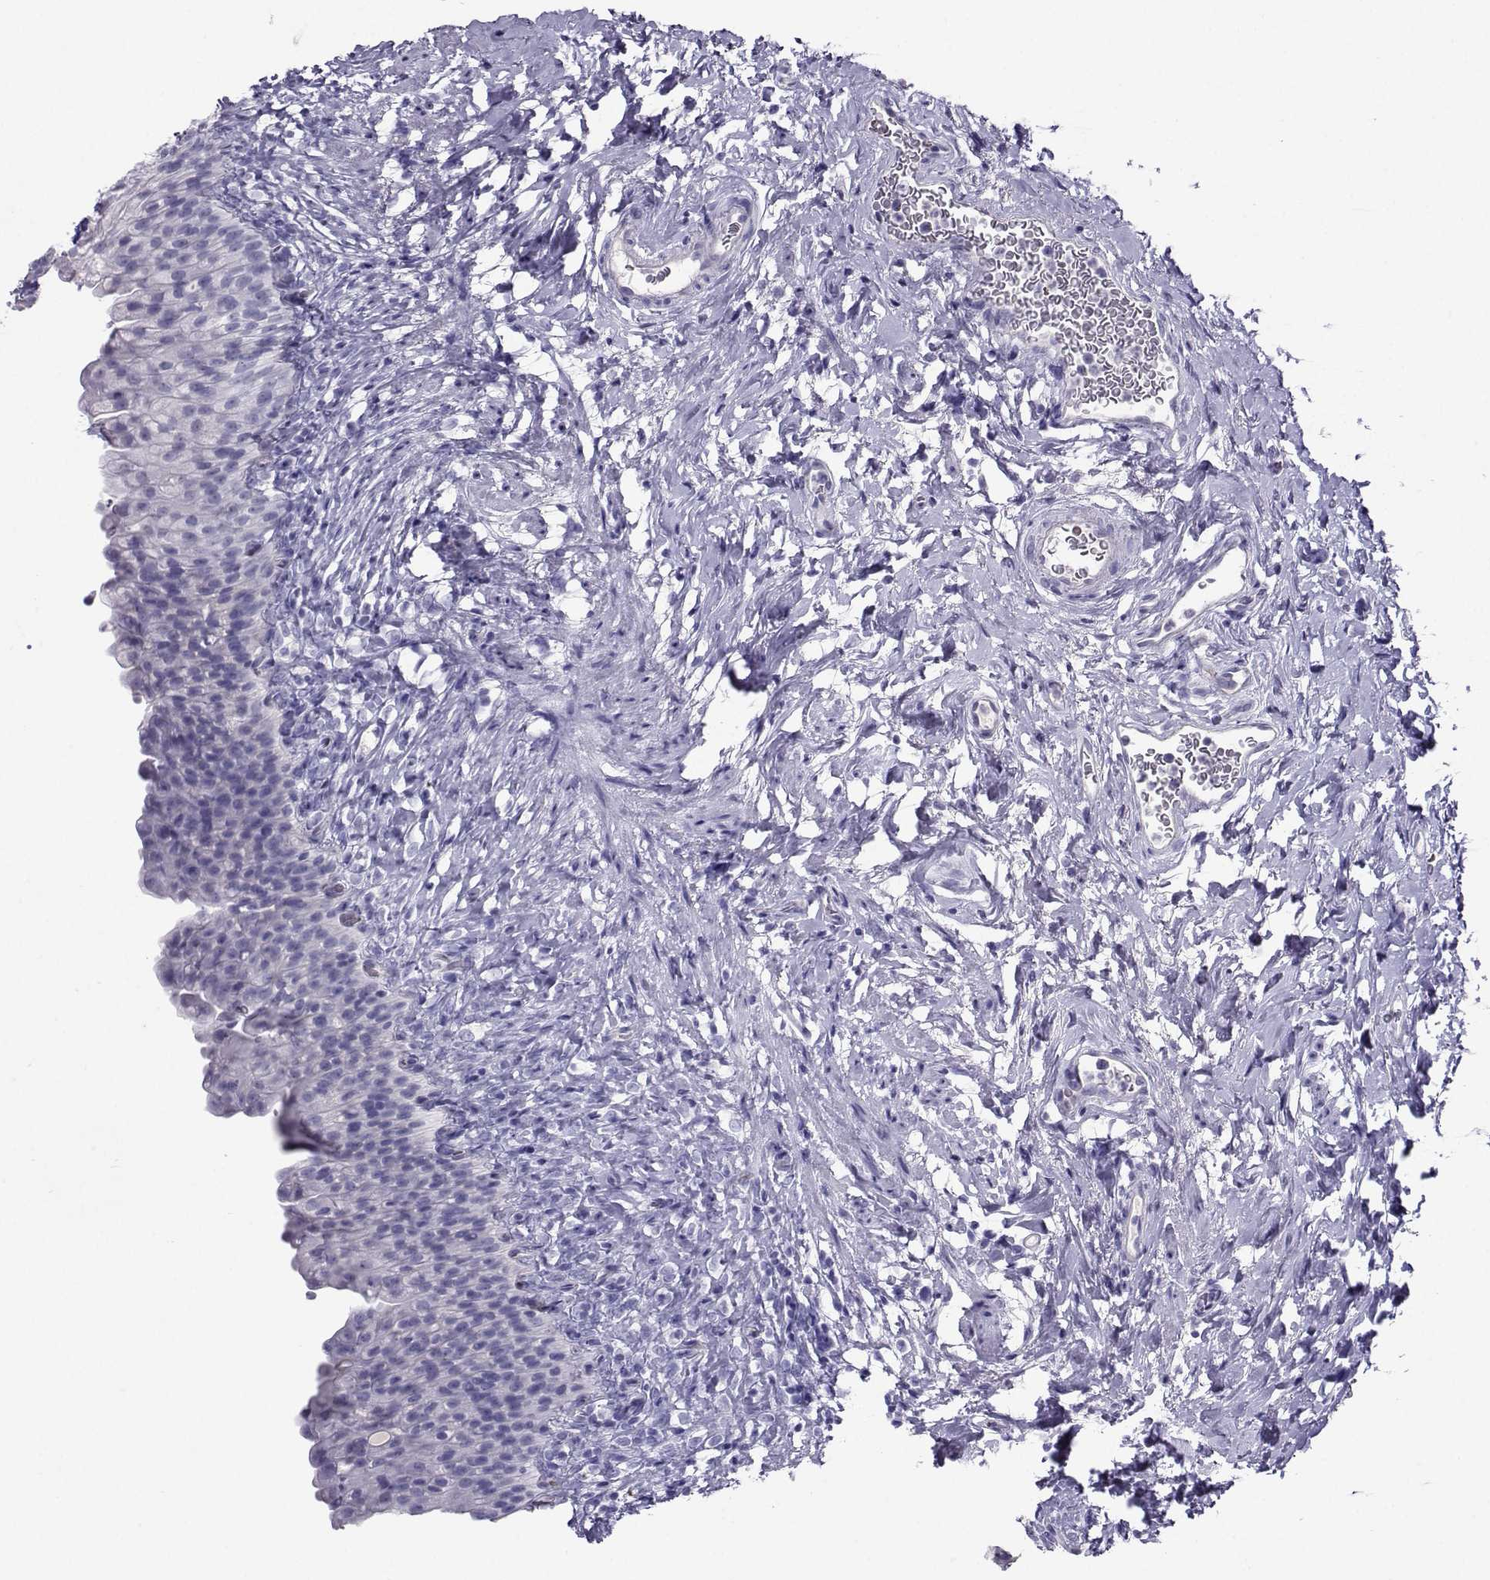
{"staining": {"intensity": "negative", "quantity": "none", "location": "none"}, "tissue": "urinary bladder", "cell_type": "Urothelial cells", "image_type": "normal", "snomed": [{"axis": "morphology", "description": "Normal tissue, NOS"}, {"axis": "topography", "description": "Urinary bladder"}], "caption": "Immunohistochemistry (IHC) of normal urinary bladder exhibits no positivity in urothelial cells. (Stains: DAB (3,3'-diaminobenzidine) IHC with hematoxylin counter stain, Microscopy: brightfield microscopy at high magnification).", "gene": "CLUL1", "patient": {"sex": "male", "age": 76}}